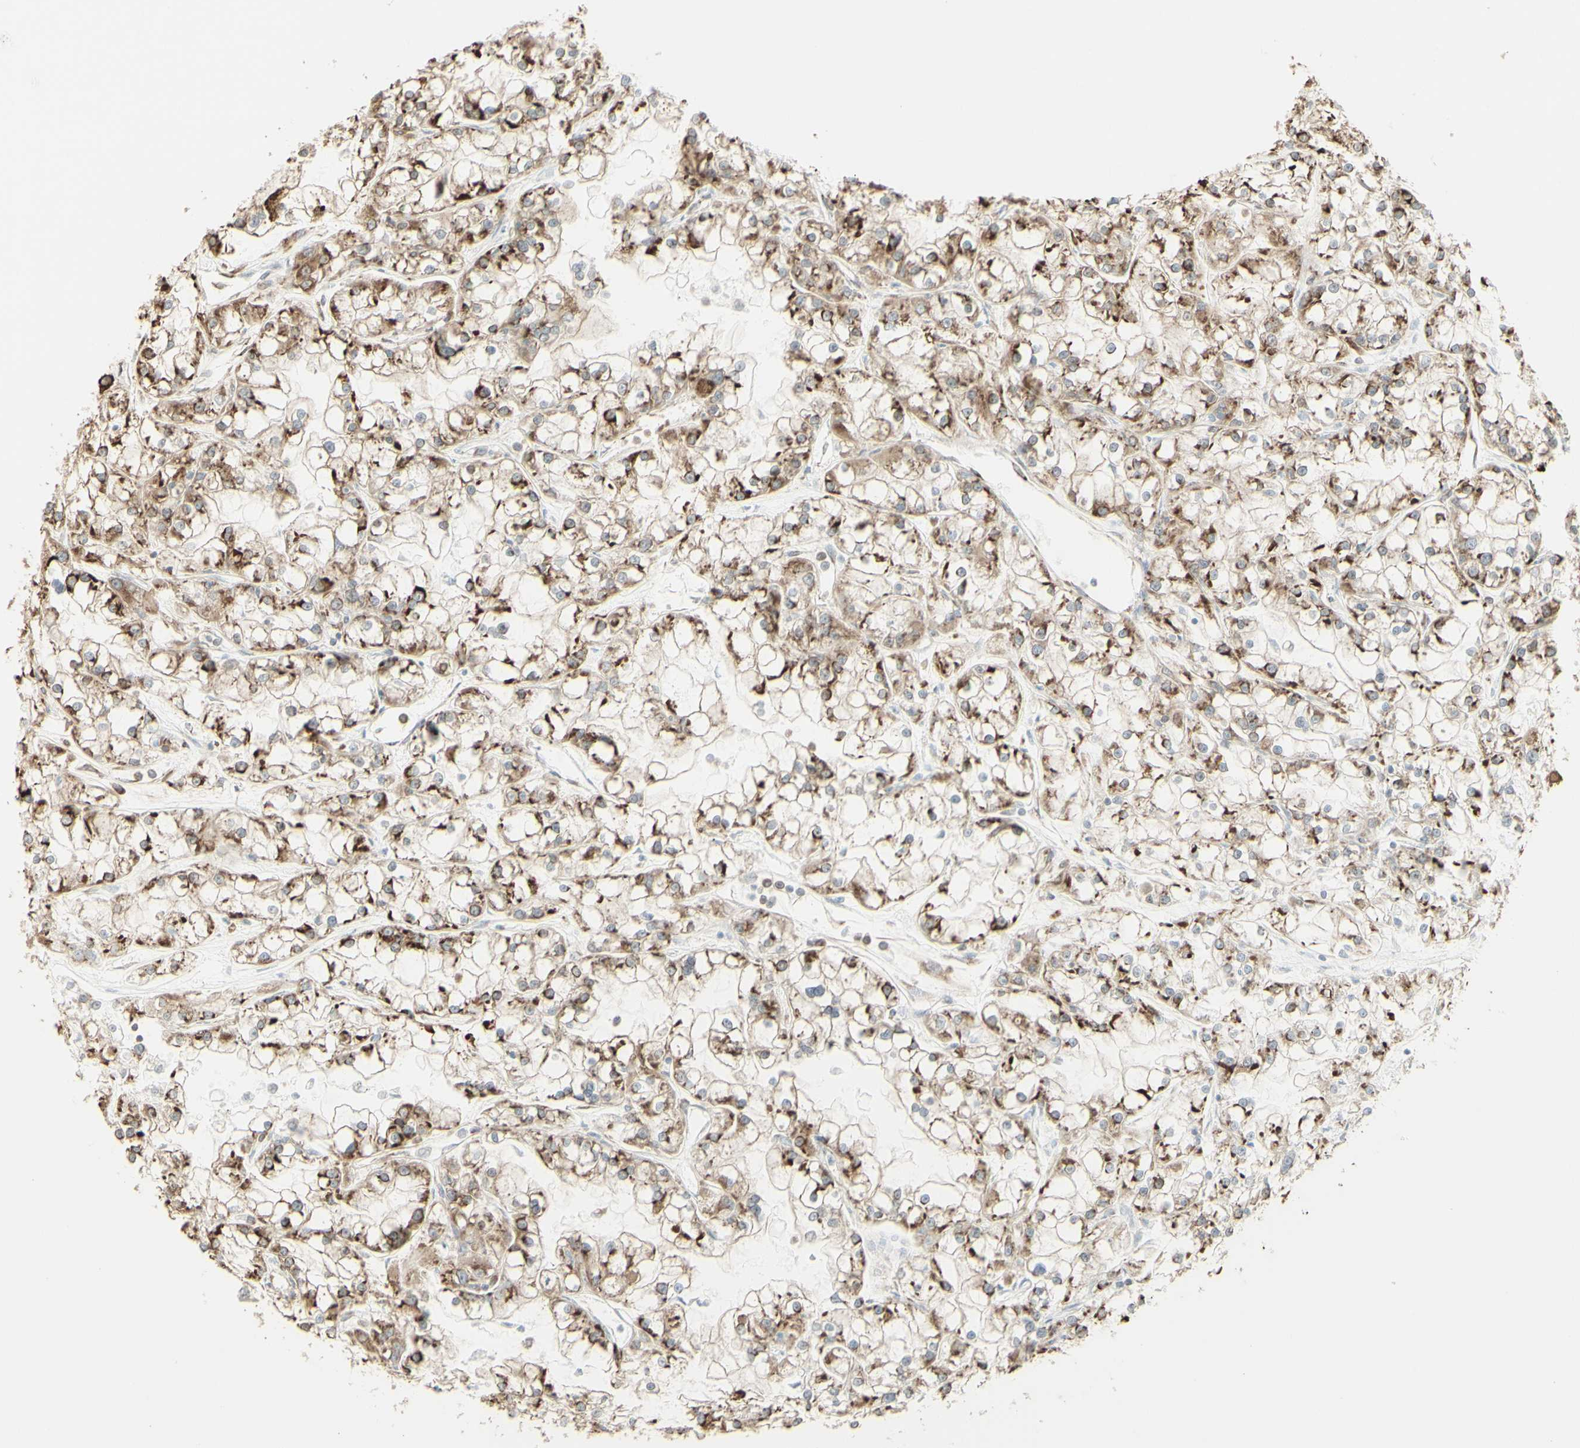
{"staining": {"intensity": "moderate", "quantity": "25%-75%", "location": "cytoplasmic/membranous"}, "tissue": "renal cancer", "cell_type": "Tumor cells", "image_type": "cancer", "snomed": [{"axis": "morphology", "description": "Adenocarcinoma, NOS"}, {"axis": "topography", "description": "Kidney"}], "caption": "Immunohistochemistry of renal cancer demonstrates medium levels of moderate cytoplasmic/membranous staining in approximately 25%-75% of tumor cells. Immunohistochemistry (ihc) stains the protein in brown and the nuclei are stained blue.", "gene": "EEF1B2", "patient": {"sex": "female", "age": 52}}